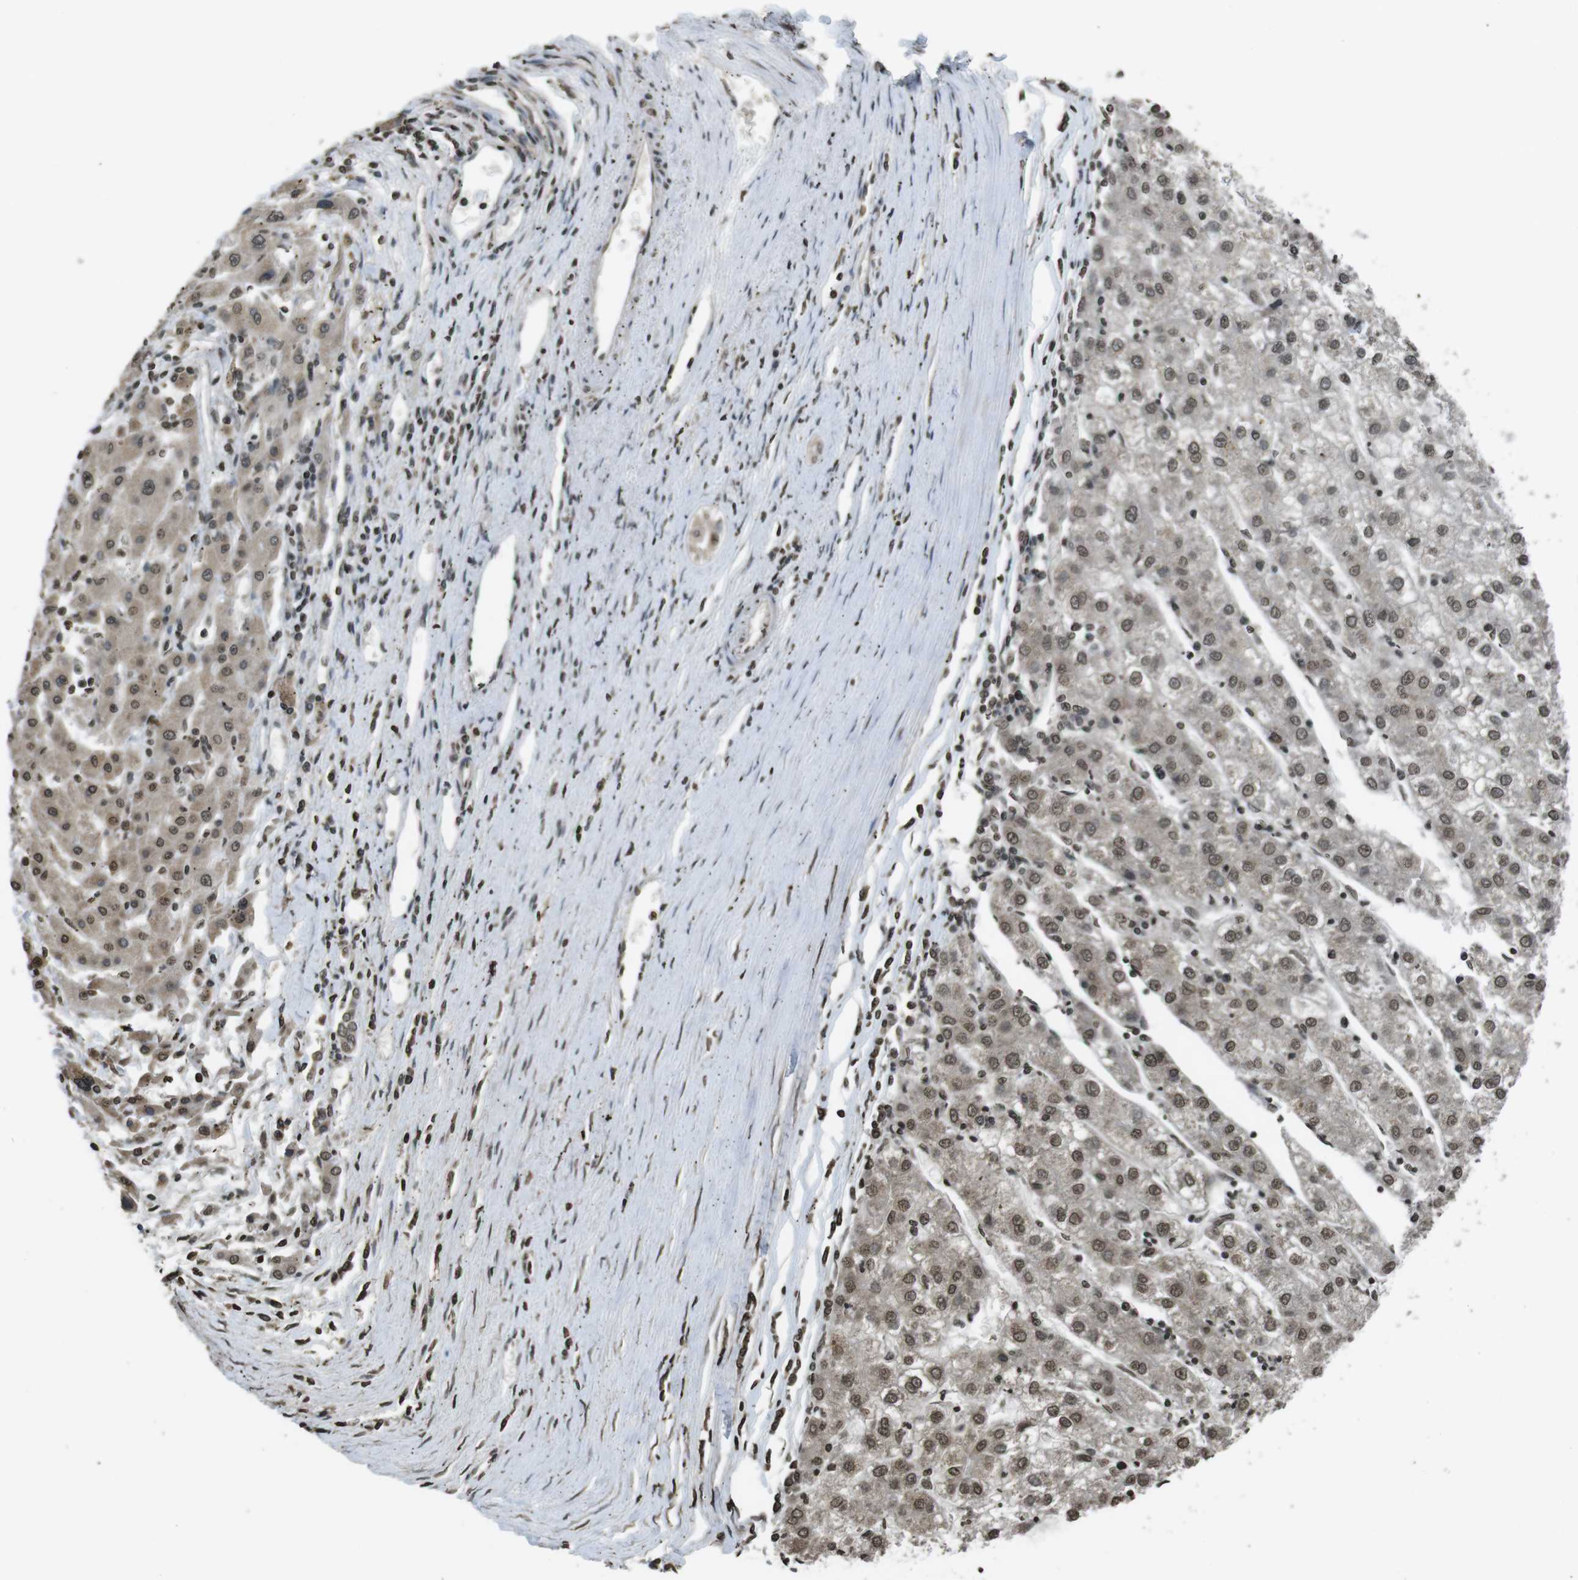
{"staining": {"intensity": "moderate", "quantity": ">75%", "location": "nuclear"}, "tissue": "liver cancer", "cell_type": "Tumor cells", "image_type": "cancer", "snomed": [{"axis": "morphology", "description": "Carcinoma, Hepatocellular, NOS"}, {"axis": "topography", "description": "Liver"}], "caption": "A photomicrograph of human liver hepatocellular carcinoma stained for a protein shows moderate nuclear brown staining in tumor cells. Using DAB (brown) and hematoxylin (blue) stains, captured at high magnification using brightfield microscopy.", "gene": "MAF", "patient": {"sex": "male", "age": 72}}